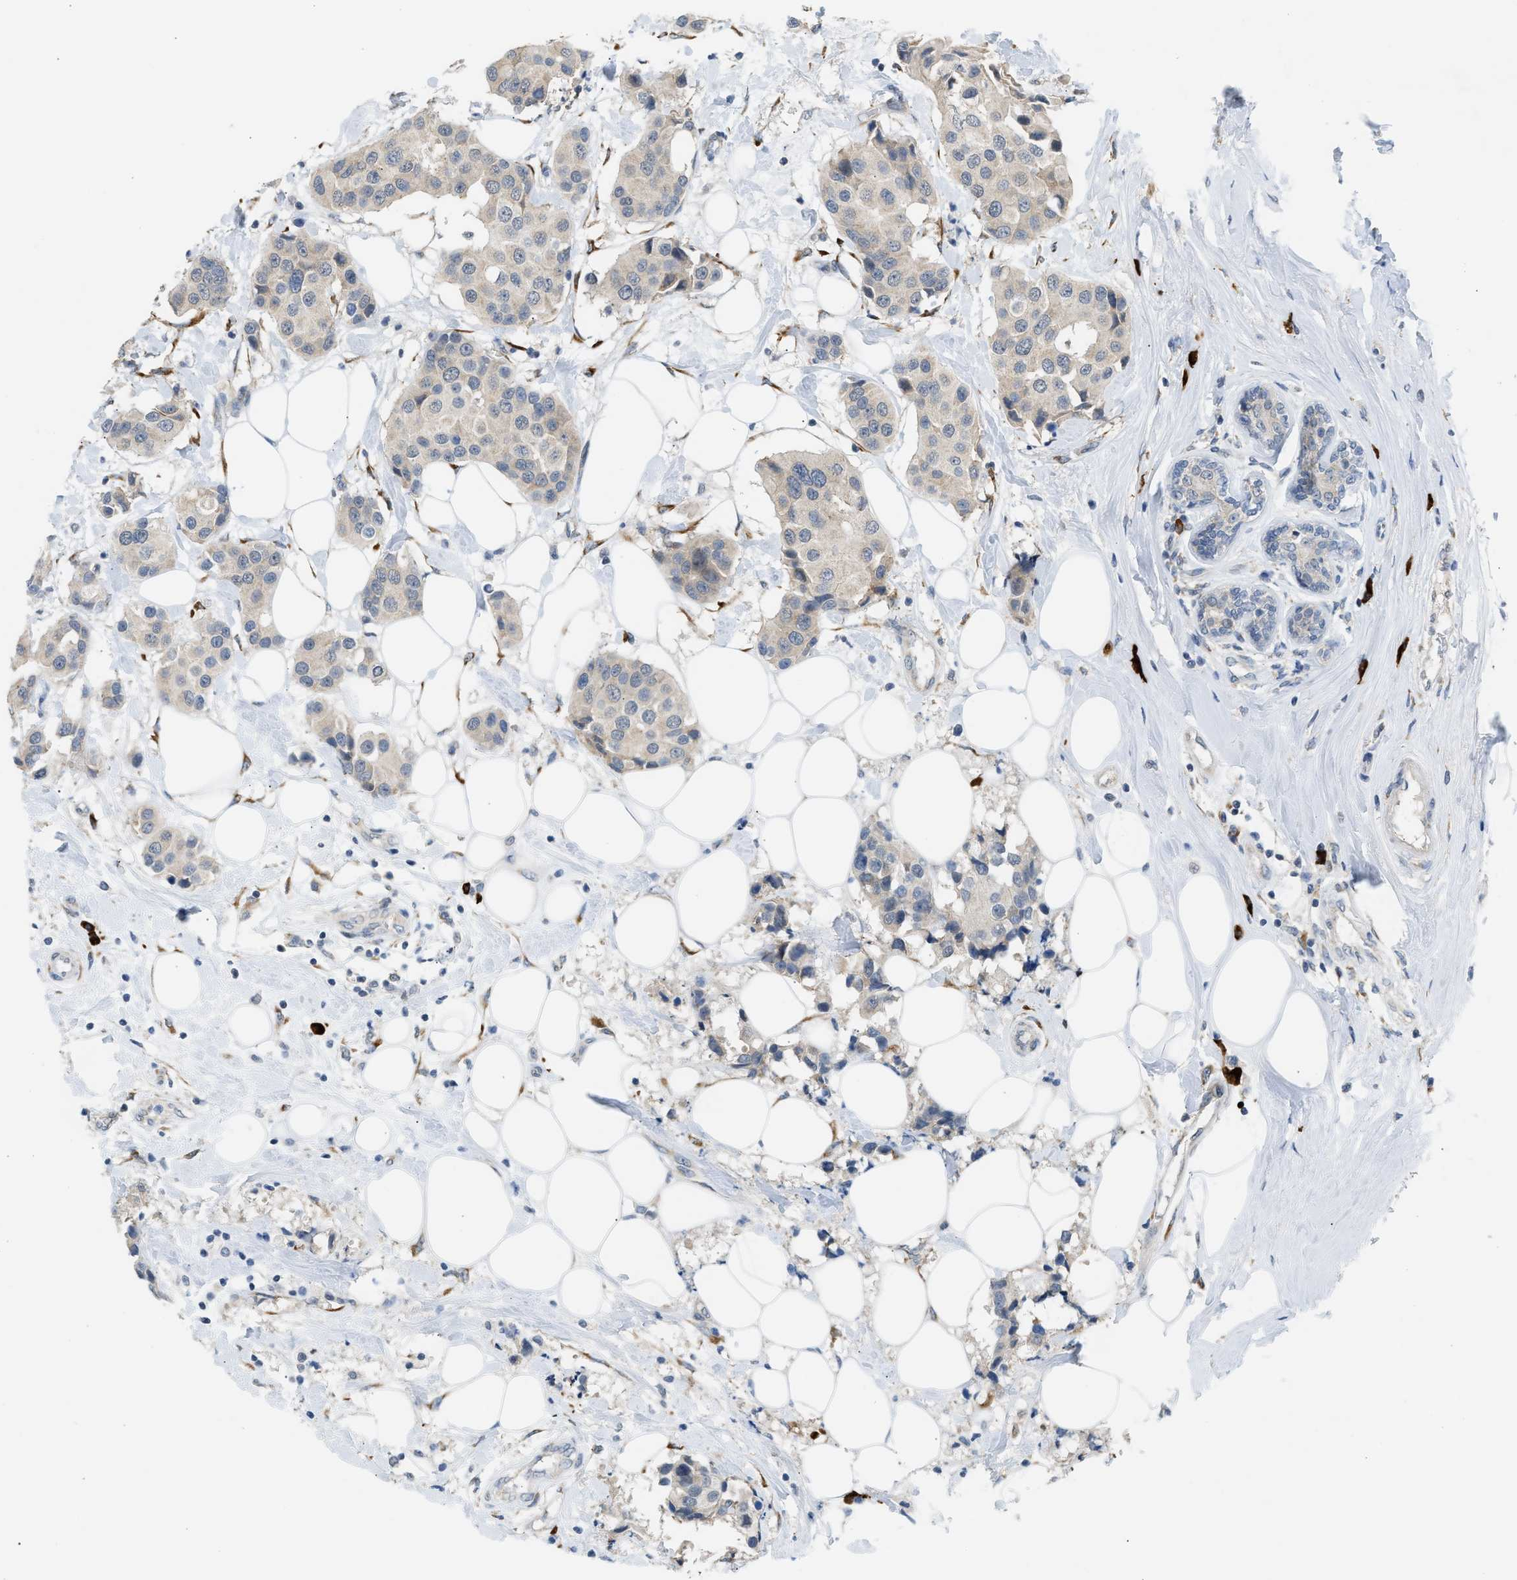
{"staining": {"intensity": "weak", "quantity": "<25%", "location": "cytoplasmic/membranous"}, "tissue": "breast cancer", "cell_type": "Tumor cells", "image_type": "cancer", "snomed": [{"axis": "morphology", "description": "Normal tissue, NOS"}, {"axis": "morphology", "description": "Duct carcinoma"}, {"axis": "topography", "description": "Breast"}], "caption": "Immunohistochemical staining of breast invasive ductal carcinoma reveals no significant expression in tumor cells.", "gene": "KCNC2", "patient": {"sex": "female", "age": 39}}